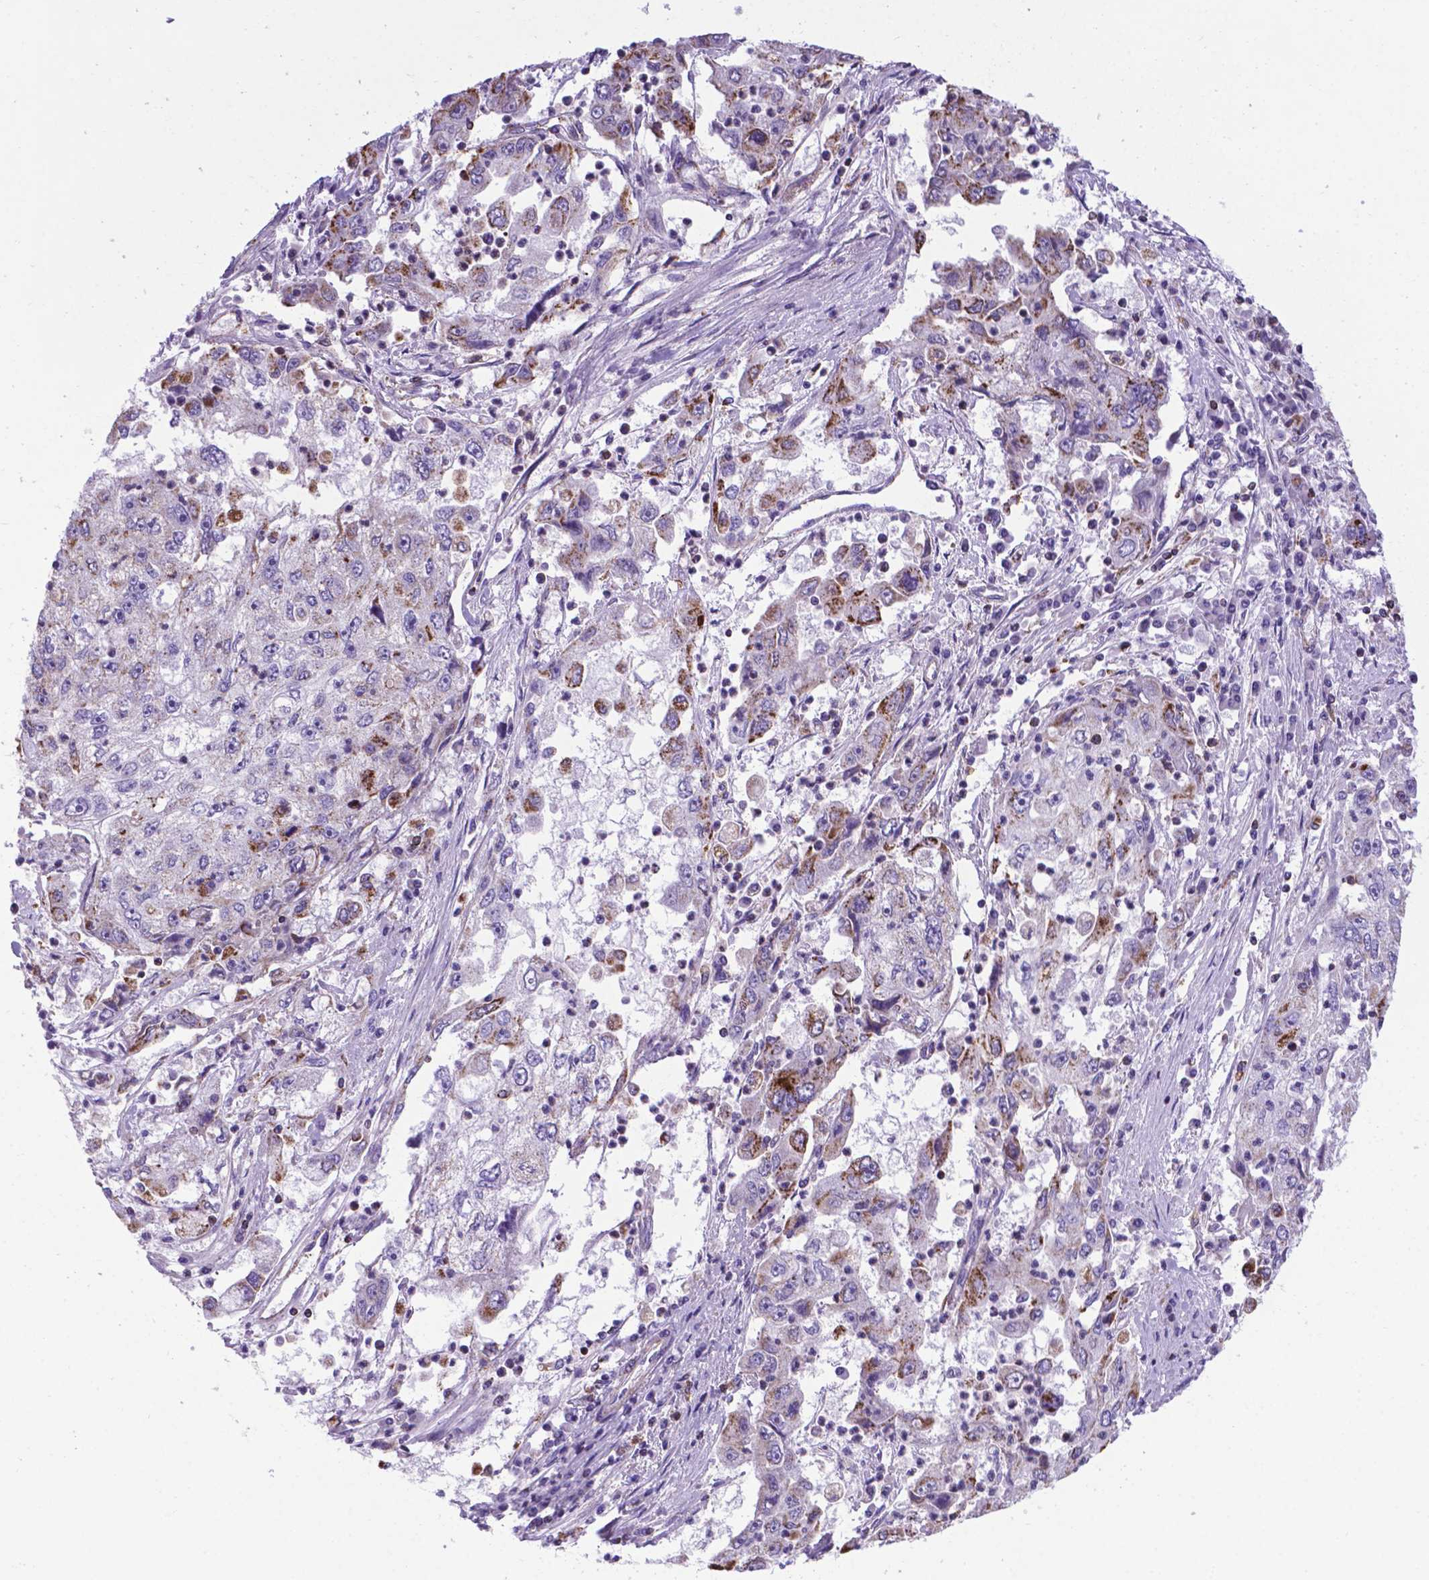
{"staining": {"intensity": "strong", "quantity": "<25%", "location": "cytoplasmic/membranous"}, "tissue": "cervical cancer", "cell_type": "Tumor cells", "image_type": "cancer", "snomed": [{"axis": "morphology", "description": "Squamous cell carcinoma, NOS"}, {"axis": "topography", "description": "Cervix"}], "caption": "IHC micrograph of neoplastic tissue: human squamous cell carcinoma (cervical) stained using immunohistochemistry shows medium levels of strong protein expression localized specifically in the cytoplasmic/membranous of tumor cells, appearing as a cytoplasmic/membranous brown color.", "gene": "POU3F3", "patient": {"sex": "female", "age": 36}}